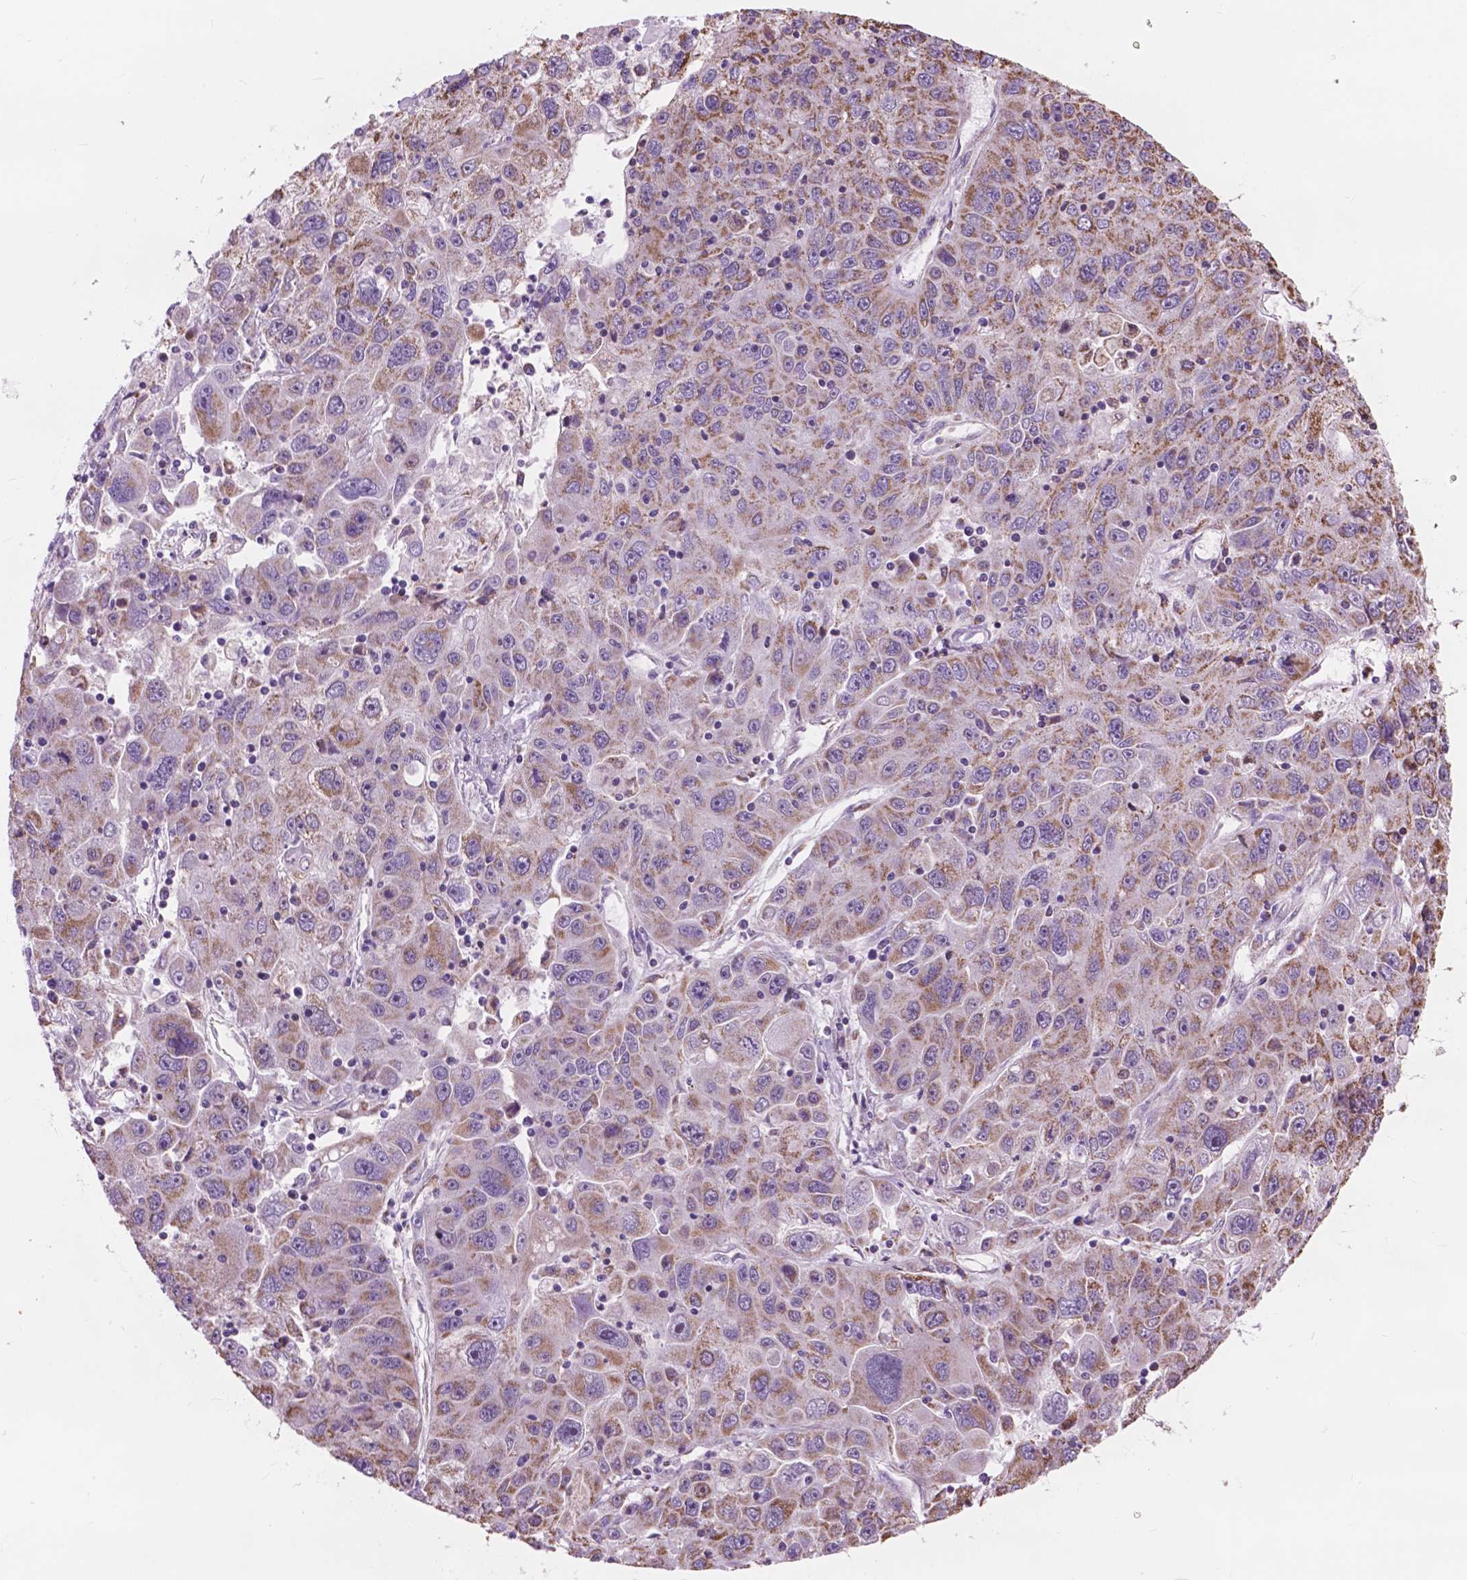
{"staining": {"intensity": "moderate", "quantity": "25%-75%", "location": "cytoplasmic/membranous"}, "tissue": "stomach cancer", "cell_type": "Tumor cells", "image_type": "cancer", "snomed": [{"axis": "morphology", "description": "Adenocarcinoma, NOS"}, {"axis": "topography", "description": "Stomach"}], "caption": "The image demonstrates immunohistochemical staining of stomach cancer (adenocarcinoma). There is moderate cytoplasmic/membranous positivity is appreciated in approximately 25%-75% of tumor cells. Using DAB (brown) and hematoxylin (blue) stains, captured at high magnification using brightfield microscopy.", "gene": "SCOC", "patient": {"sex": "male", "age": 56}}